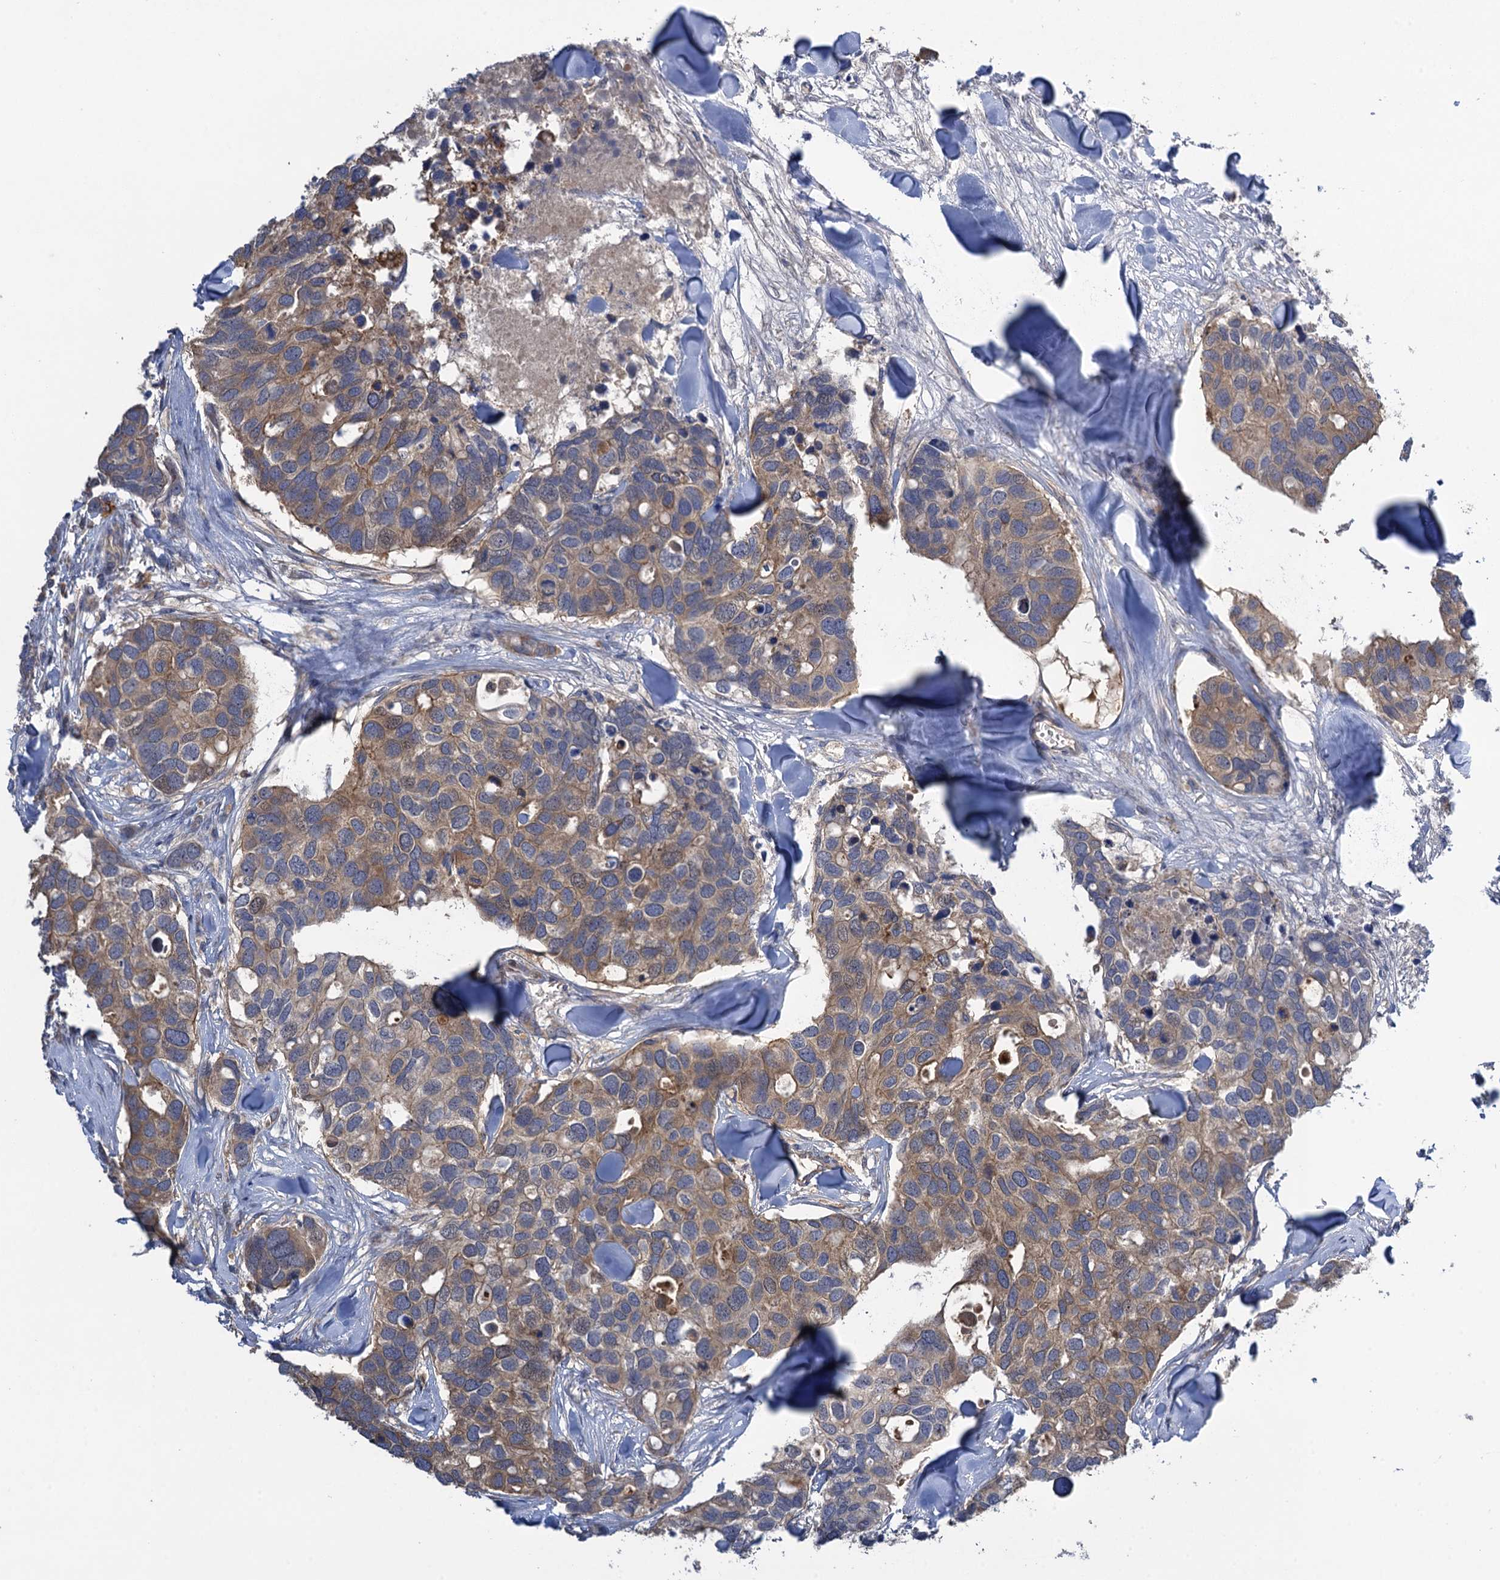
{"staining": {"intensity": "moderate", "quantity": "25%-75%", "location": "cytoplasmic/membranous"}, "tissue": "breast cancer", "cell_type": "Tumor cells", "image_type": "cancer", "snomed": [{"axis": "morphology", "description": "Duct carcinoma"}, {"axis": "topography", "description": "Breast"}], "caption": "IHC image of intraductal carcinoma (breast) stained for a protein (brown), which reveals medium levels of moderate cytoplasmic/membranous positivity in about 25%-75% of tumor cells.", "gene": "WDR88", "patient": {"sex": "female", "age": 83}}